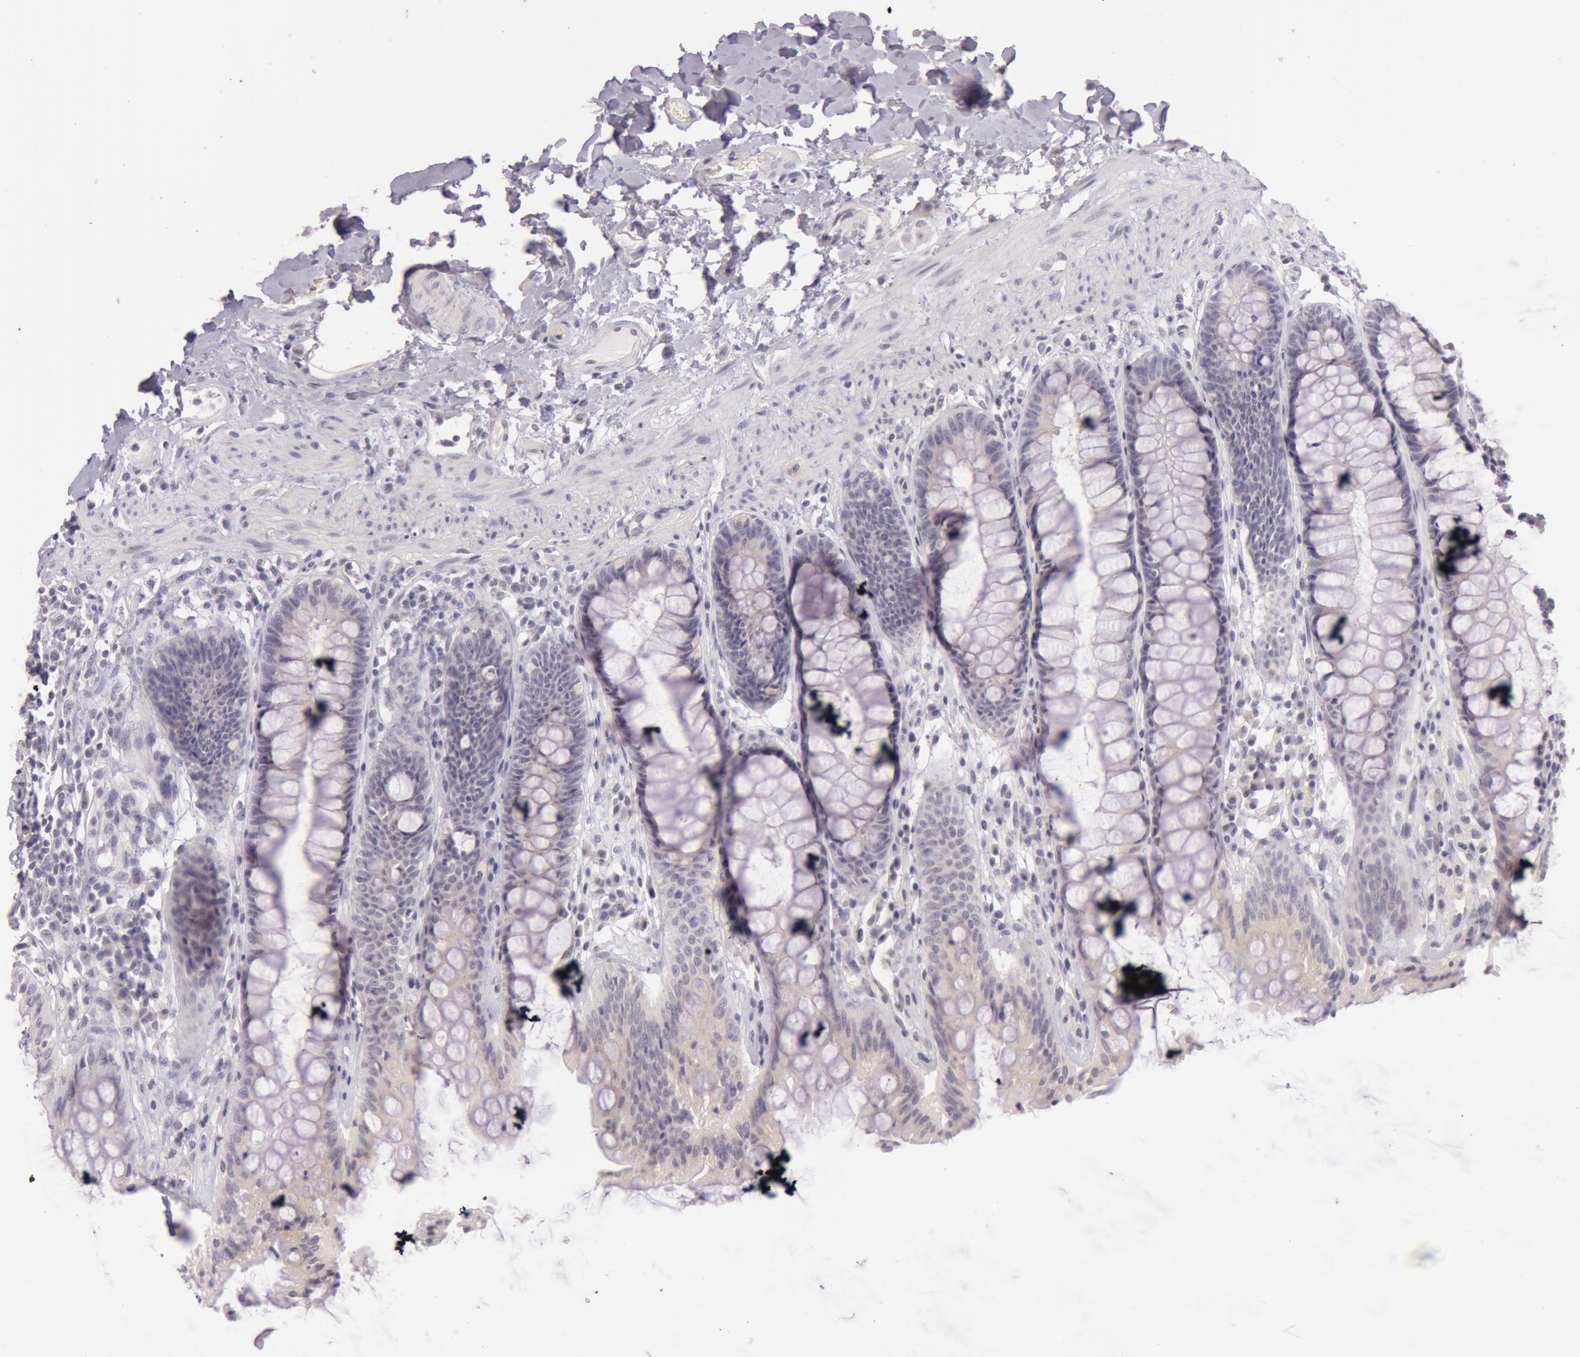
{"staining": {"intensity": "negative", "quantity": "none", "location": "none"}, "tissue": "rectum", "cell_type": "Glandular cells", "image_type": "normal", "snomed": [{"axis": "morphology", "description": "Normal tissue, NOS"}, {"axis": "topography", "description": "Rectum"}], "caption": "Immunohistochemical staining of unremarkable human rectum demonstrates no significant expression in glandular cells. (Immunohistochemistry (ihc), brightfield microscopy, high magnification).", "gene": "RBMY1A1", "patient": {"sex": "female", "age": 46}}